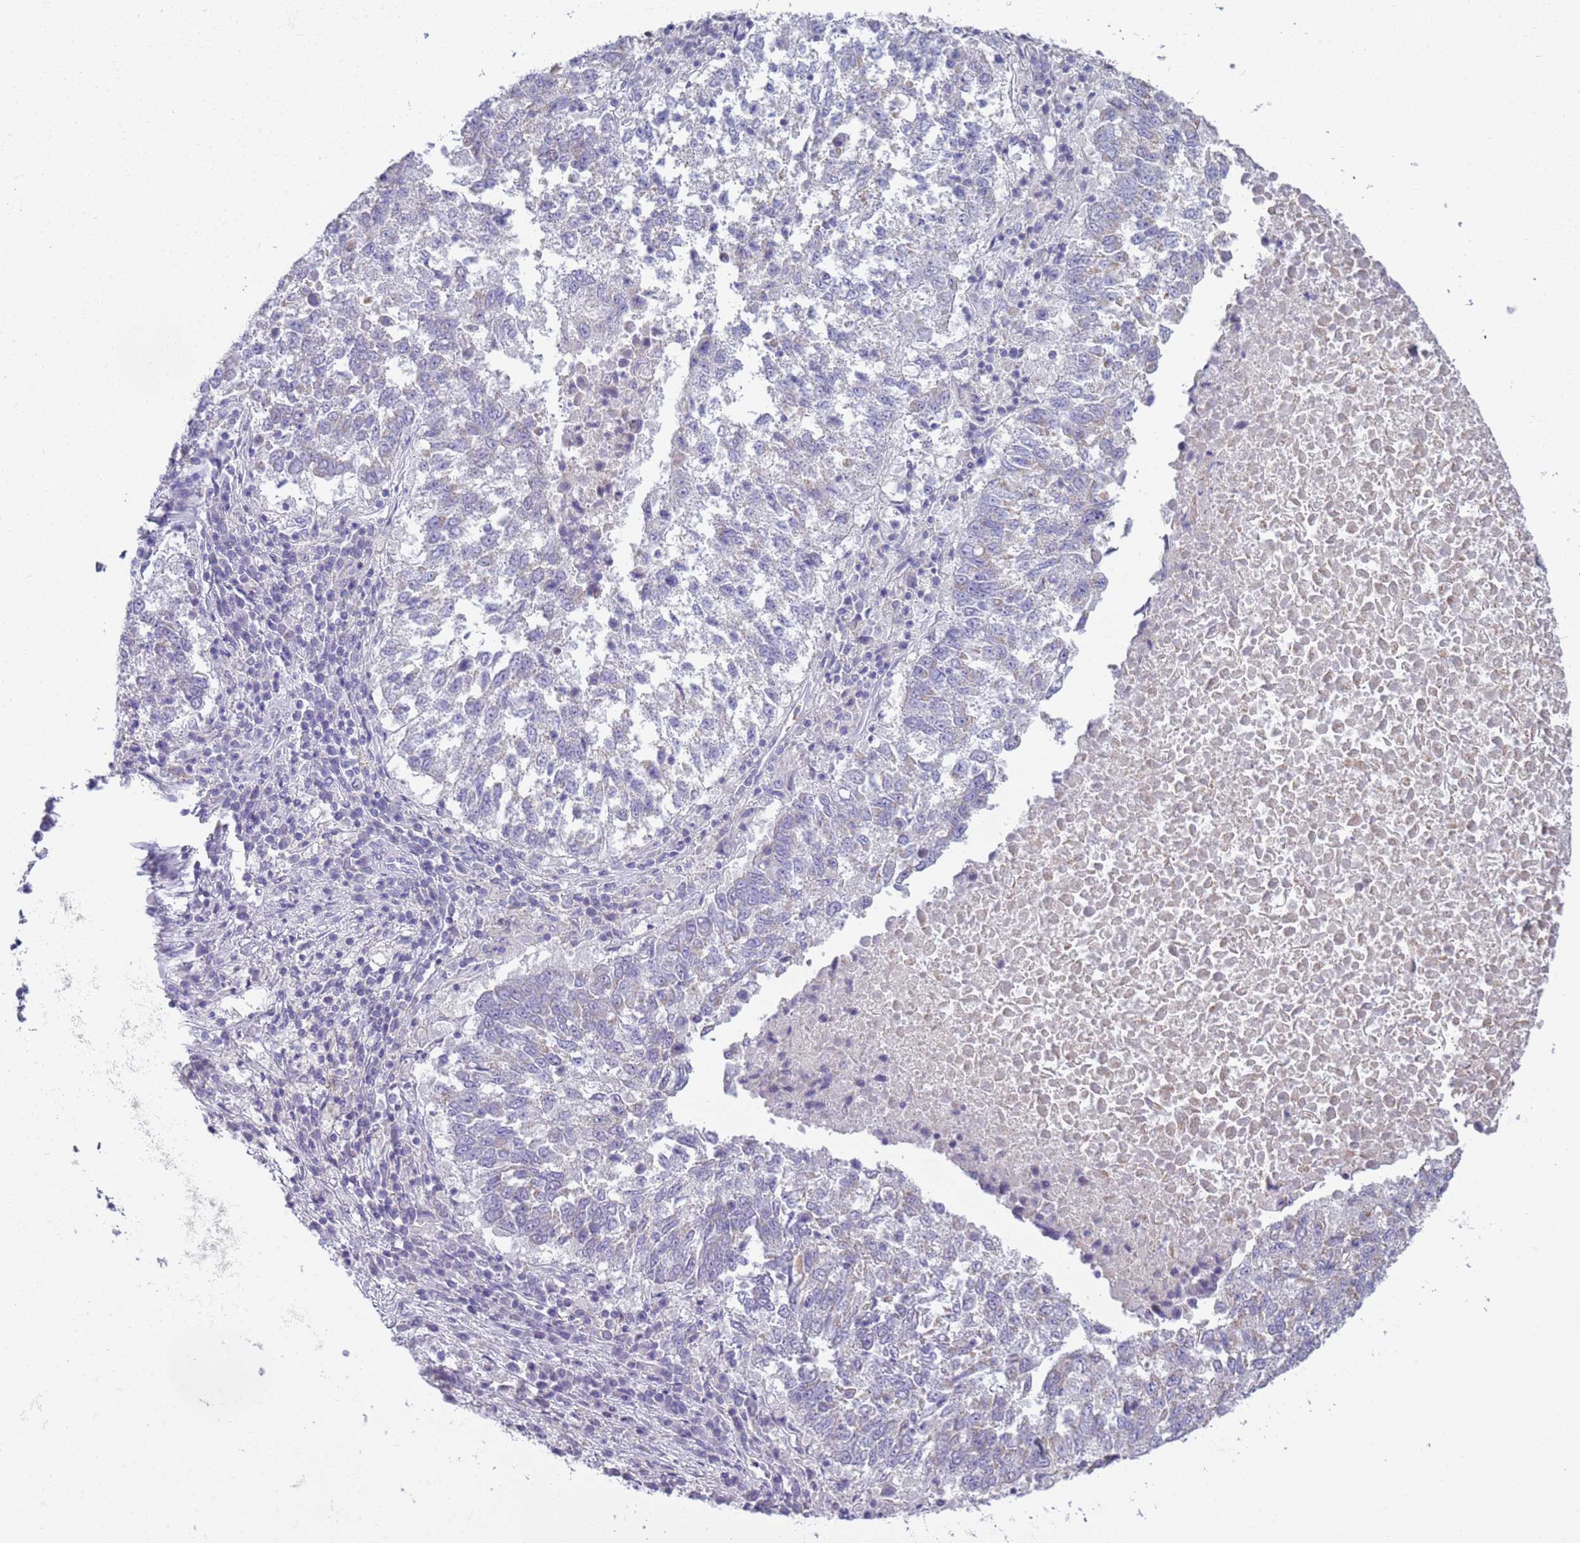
{"staining": {"intensity": "negative", "quantity": "none", "location": "none"}, "tissue": "lung cancer", "cell_type": "Tumor cells", "image_type": "cancer", "snomed": [{"axis": "morphology", "description": "Squamous cell carcinoma, NOS"}, {"axis": "topography", "description": "Lung"}], "caption": "Tumor cells are negative for brown protein staining in lung squamous cell carcinoma.", "gene": "CR1", "patient": {"sex": "male", "age": 73}}